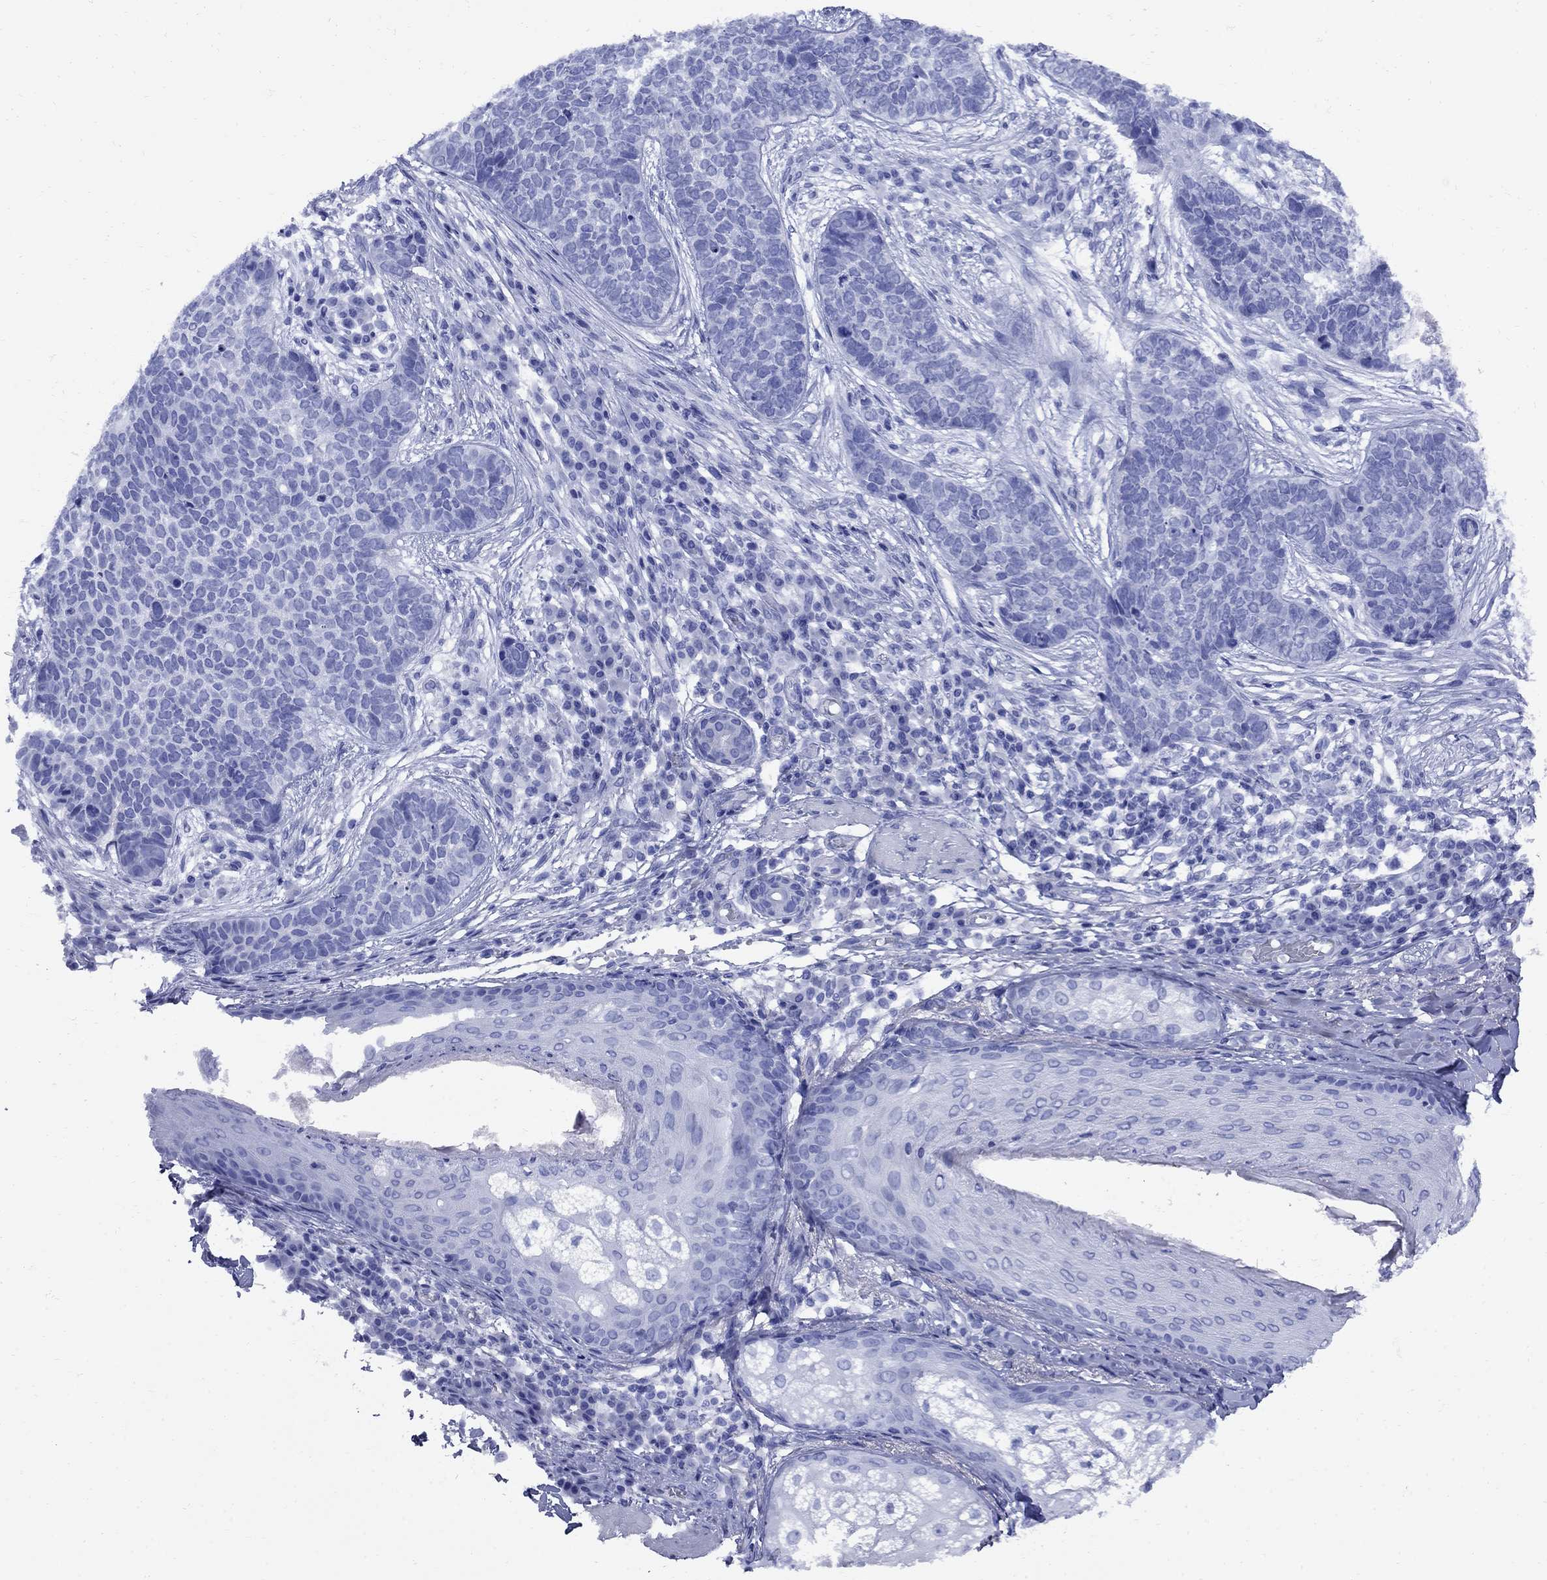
{"staining": {"intensity": "negative", "quantity": "none", "location": "none"}, "tissue": "skin cancer", "cell_type": "Tumor cells", "image_type": "cancer", "snomed": [{"axis": "morphology", "description": "Basal cell carcinoma"}, {"axis": "topography", "description": "Skin"}], "caption": "Human basal cell carcinoma (skin) stained for a protein using IHC demonstrates no expression in tumor cells.", "gene": "SMCP", "patient": {"sex": "female", "age": 69}}